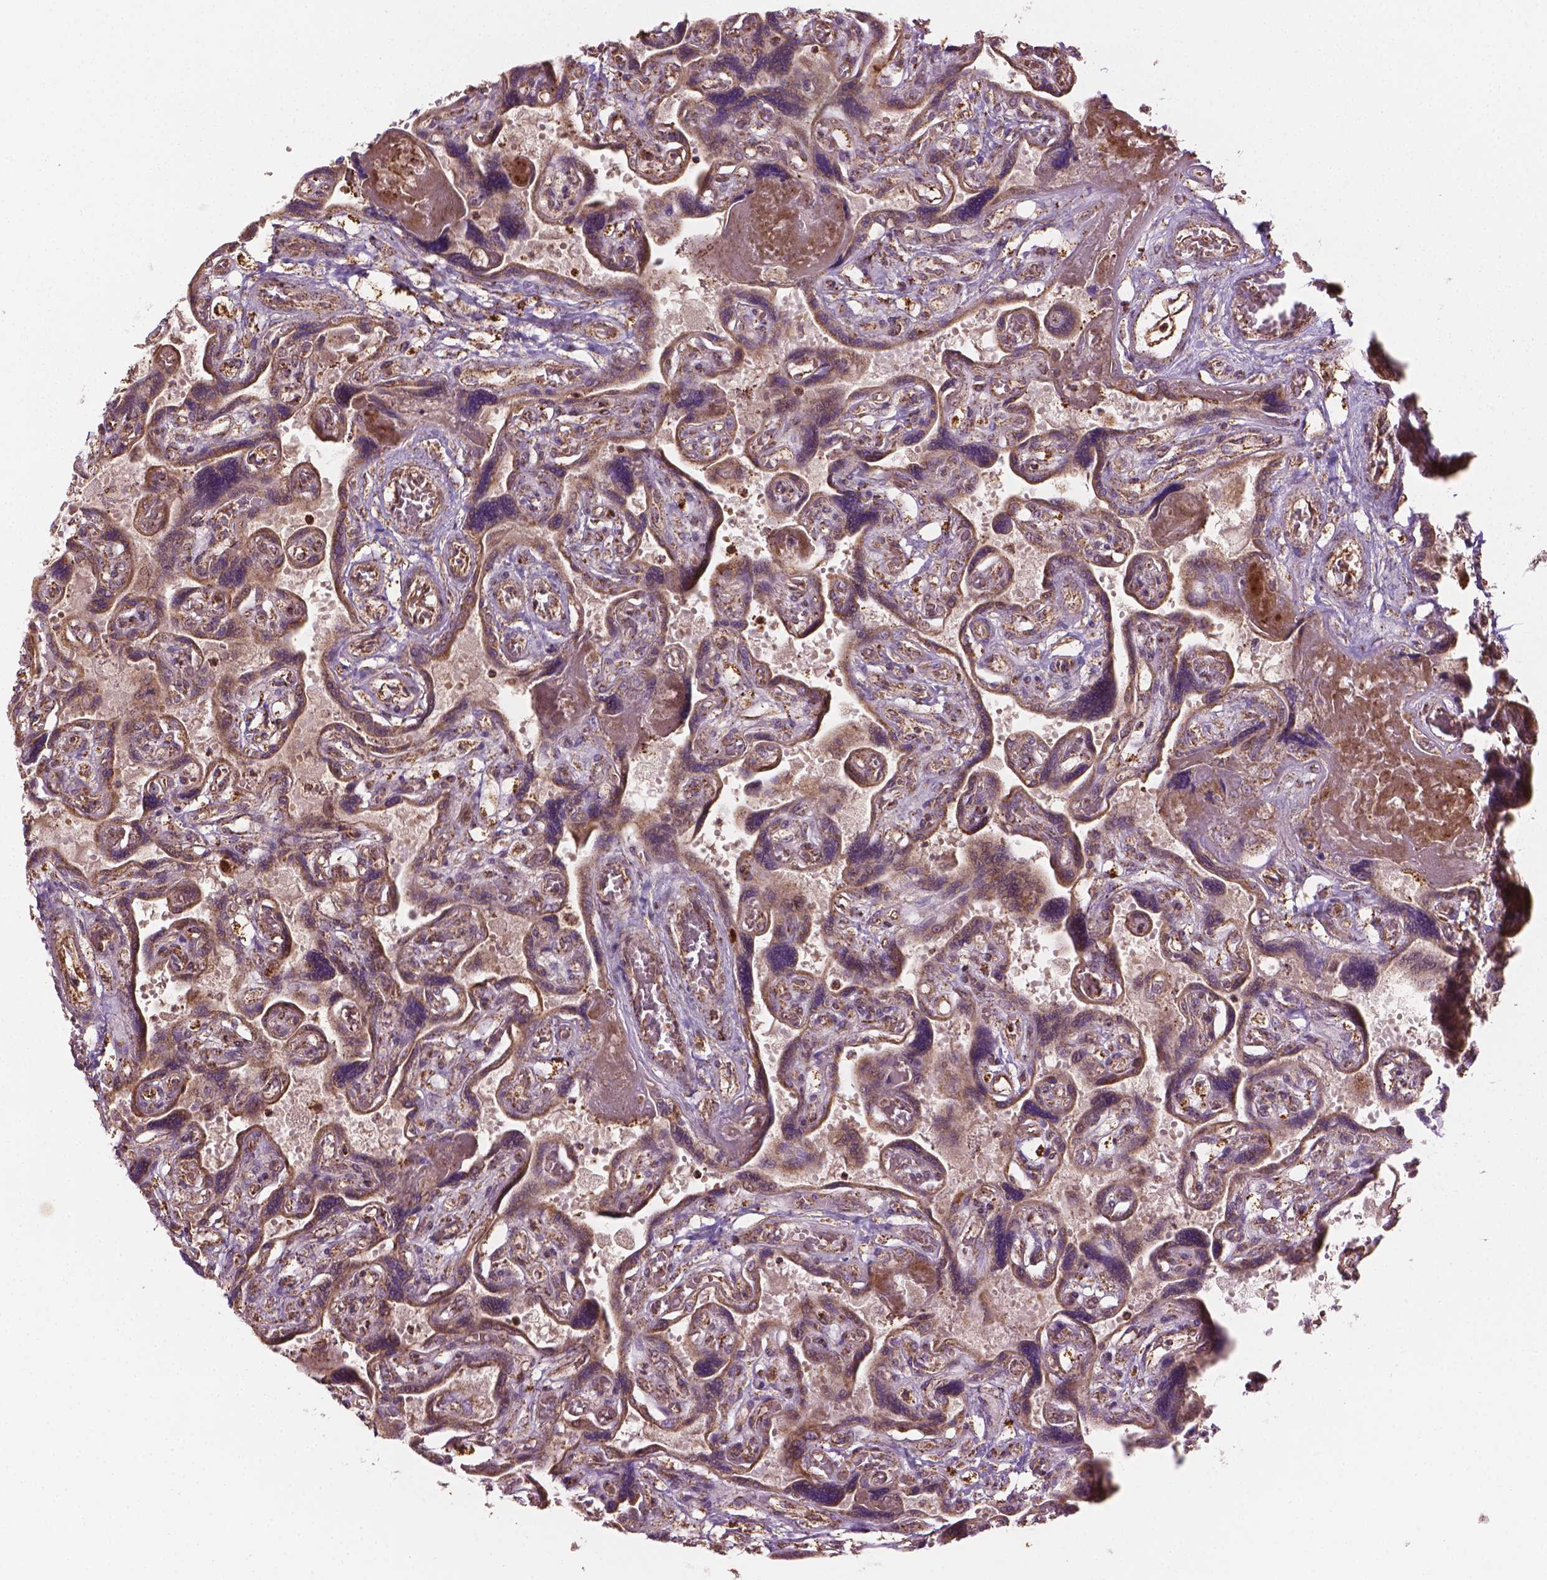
{"staining": {"intensity": "weak", "quantity": ">75%", "location": "cytoplasmic/membranous"}, "tissue": "placenta", "cell_type": "Trophoblastic cells", "image_type": "normal", "snomed": [{"axis": "morphology", "description": "Normal tissue, NOS"}, {"axis": "topography", "description": "Placenta"}], "caption": "Immunohistochemistry (IHC) photomicrograph of unremarkable placenta: placenta stained using immunohistochemistry (IHC) shows low levels of weak protein expression localized specifically in the cytoplasmic/membranous of trophoblastic cells, appearing as a cytoplasmic/membranous brown color.", "gene": "HS3ST3A1", "patient": {"sex": "female", "age": 32}}